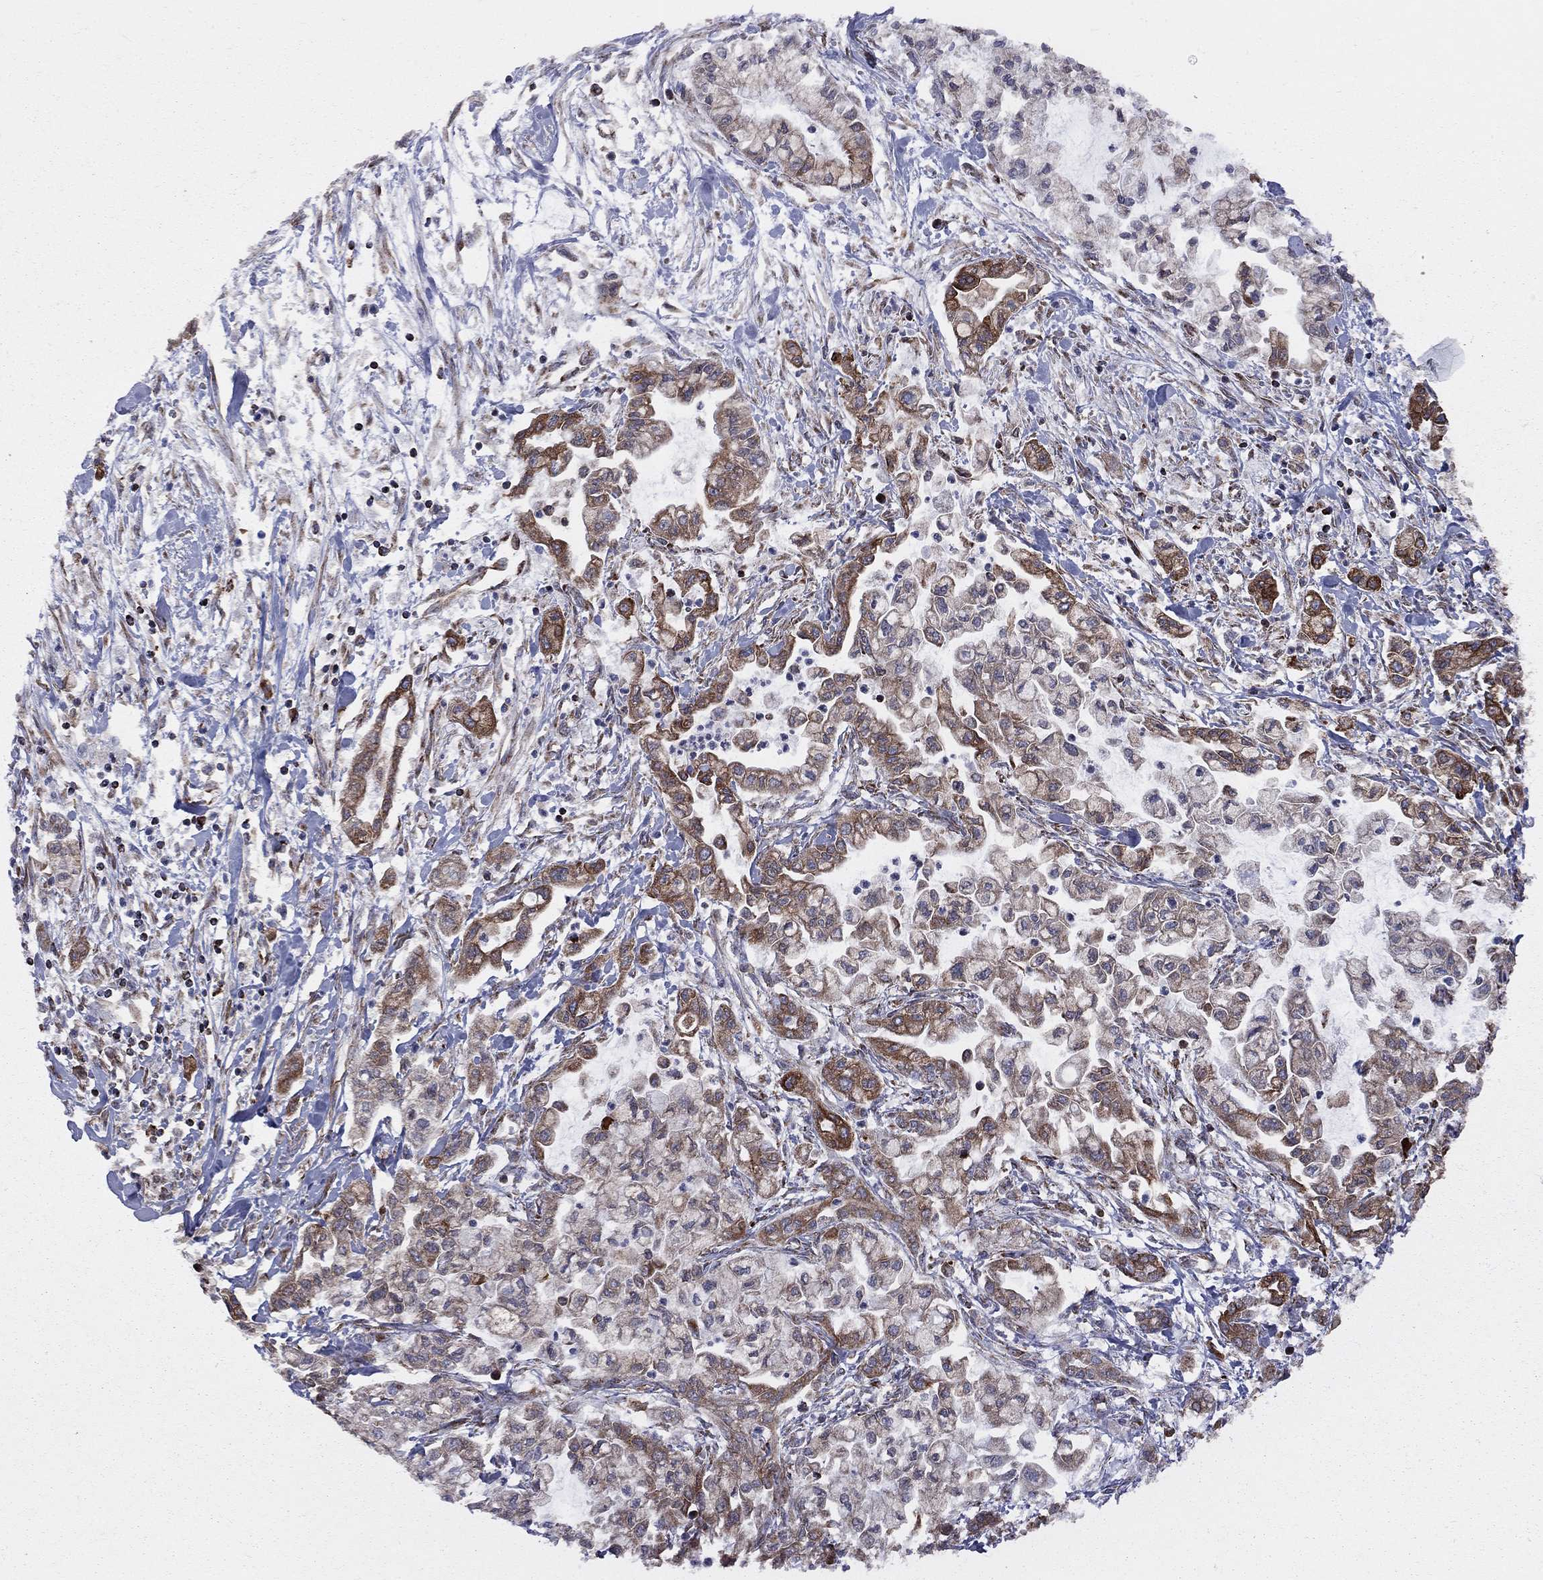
{"staining": {"intensity": "moderate", "quantity": "25%-75%", "location": "cytoplasmic/membranous"}, "tissue": "pancreatic cancer", "cell_type": "Tumor cells", "image_type": "cancer", "snomed": [{"axis": "morphology", "description": "Adenocarcinoma, NOS"}, {"axis": "topography", "description": "Pancreas"}], "caption": "Immunohistochemistry (IHC) of pancreatic cancer (adenocarcinoma) demonstrates medium levels of moderate cytoplasmic/membranous staining in approximately 25%-75% of tumor cells.", "gene": "CLPTM1", "patient": {"sex": "male", "age": 54}}